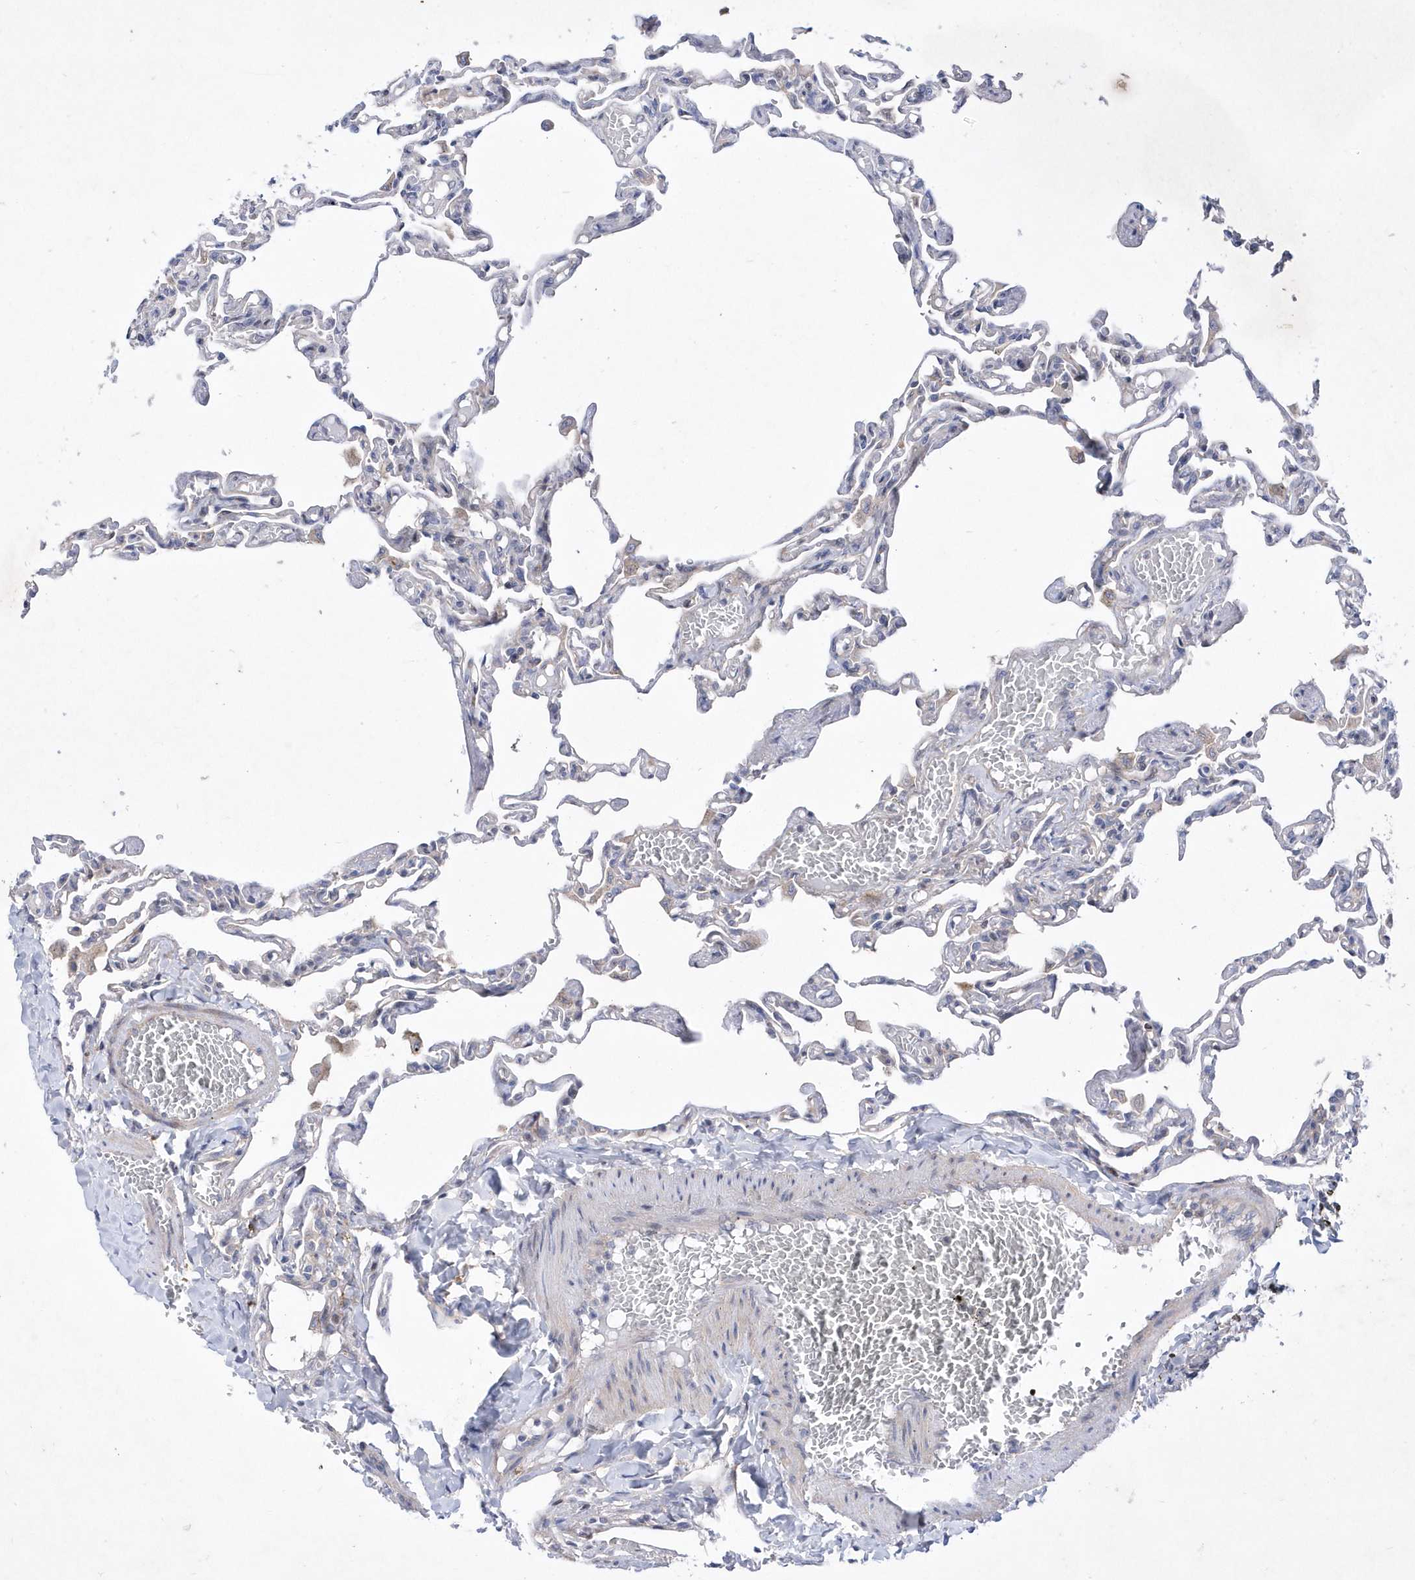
{"staining": {"intensity": "negative", "quantity": "none", "location": "none"}, "tissue": "lung", "cell_type": "Alveolar cells", "image_type": "normal", "snomed": [{"axis": "morphology", "description": "Normal tissue, NOS"}, {"axis": "topography", "description": "Lung"}], "caption": "The photomicrograph exhibits no significant staining in alveolar cells of lung.", "gene": "LONRF2", "patient": {"sex": "male", "age": 21}}